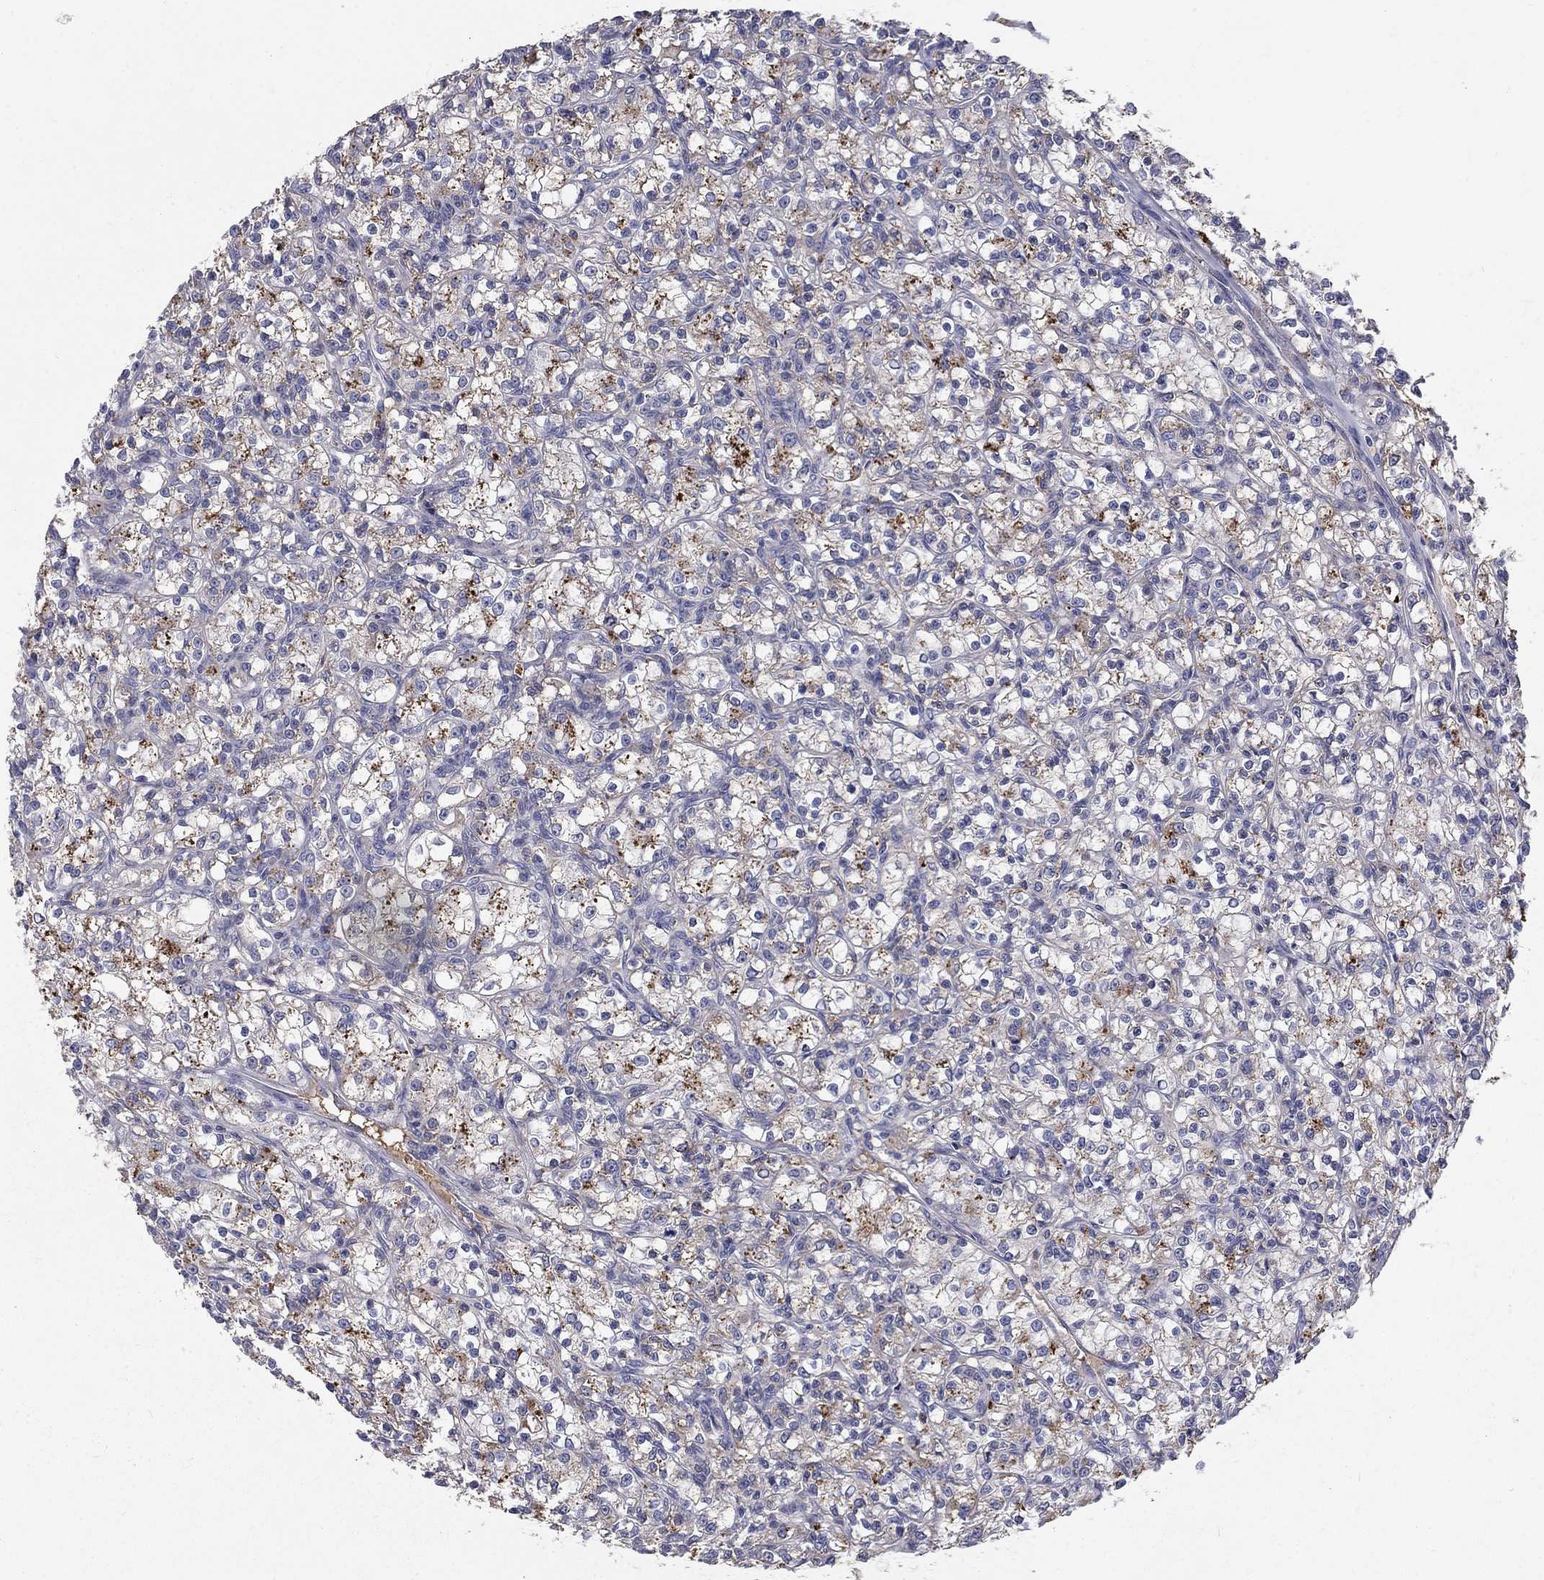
{"staining": {"intensity": "strong", "quantity": "25%-75%", "location": "cytoplasmic/membranous"}, "tissue": "renal cancer", "cell_type": "Tumor cells", "image_type": "cancer", "snomed": [{"axis": "morphology", "description": "Adenocarcinoma, NOS"}, {"axis": "topography", "description": "Kidney"}], "caption": "Protein expression by immunohistochemistry shows strong cytoplasmic/membranous staining in approximately 25%-75% of tumor cells in renal cancer (adenocarcinoma).", "gene": "EPDR1", "patient": {"sex": "female", "age": 59}}